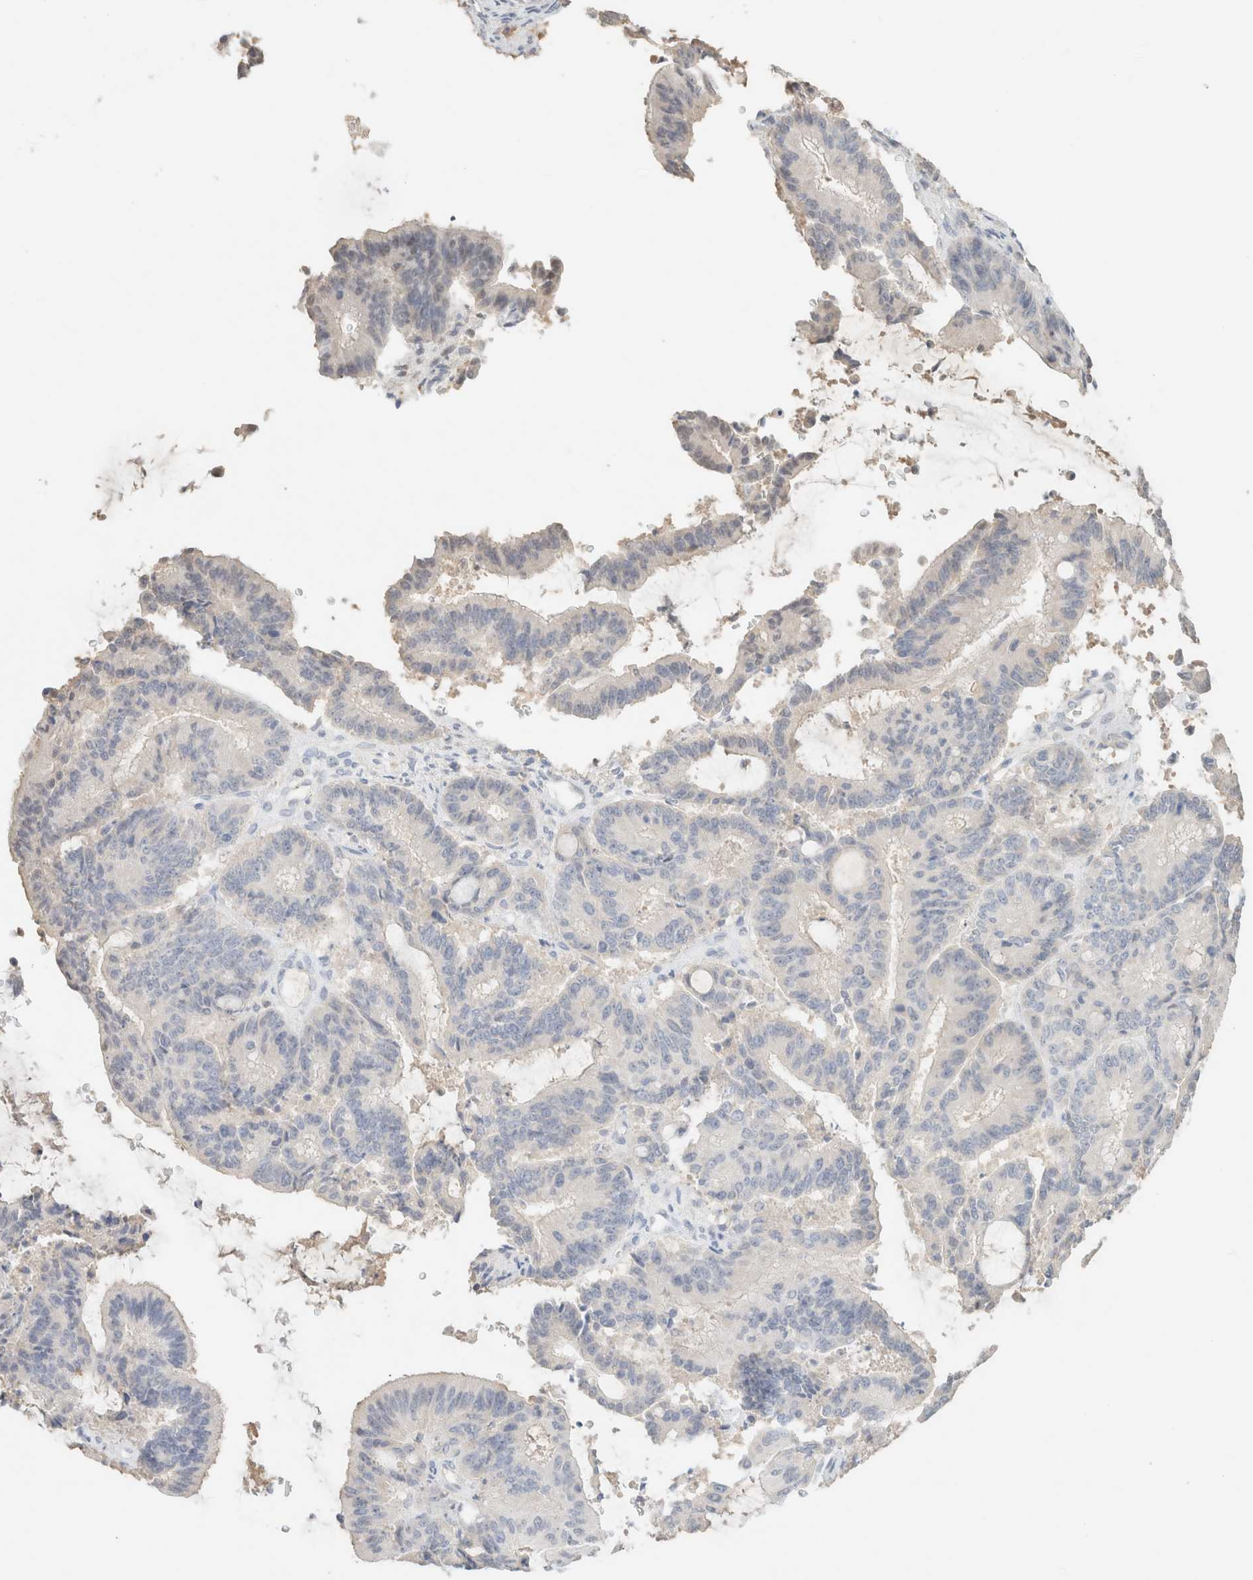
{"staining": {"intensity": "negative", "quantity": "none", "location": "none"}, "tissue": "liver cancer", "cell_type": "Tumor cells", "image_type": "cancer", "snomed": [{"axis": "morphology", "description": "Cholangiocarcinoma"}, {"axis": "topography", "description": "Liver"}], "caption": "Immunohistochemical staining of human liver cholangiocarcinoma shows no significant positivity in tumor cells.", "gene": "CPA1", "patient": {"sex": "female", "age": 73}}